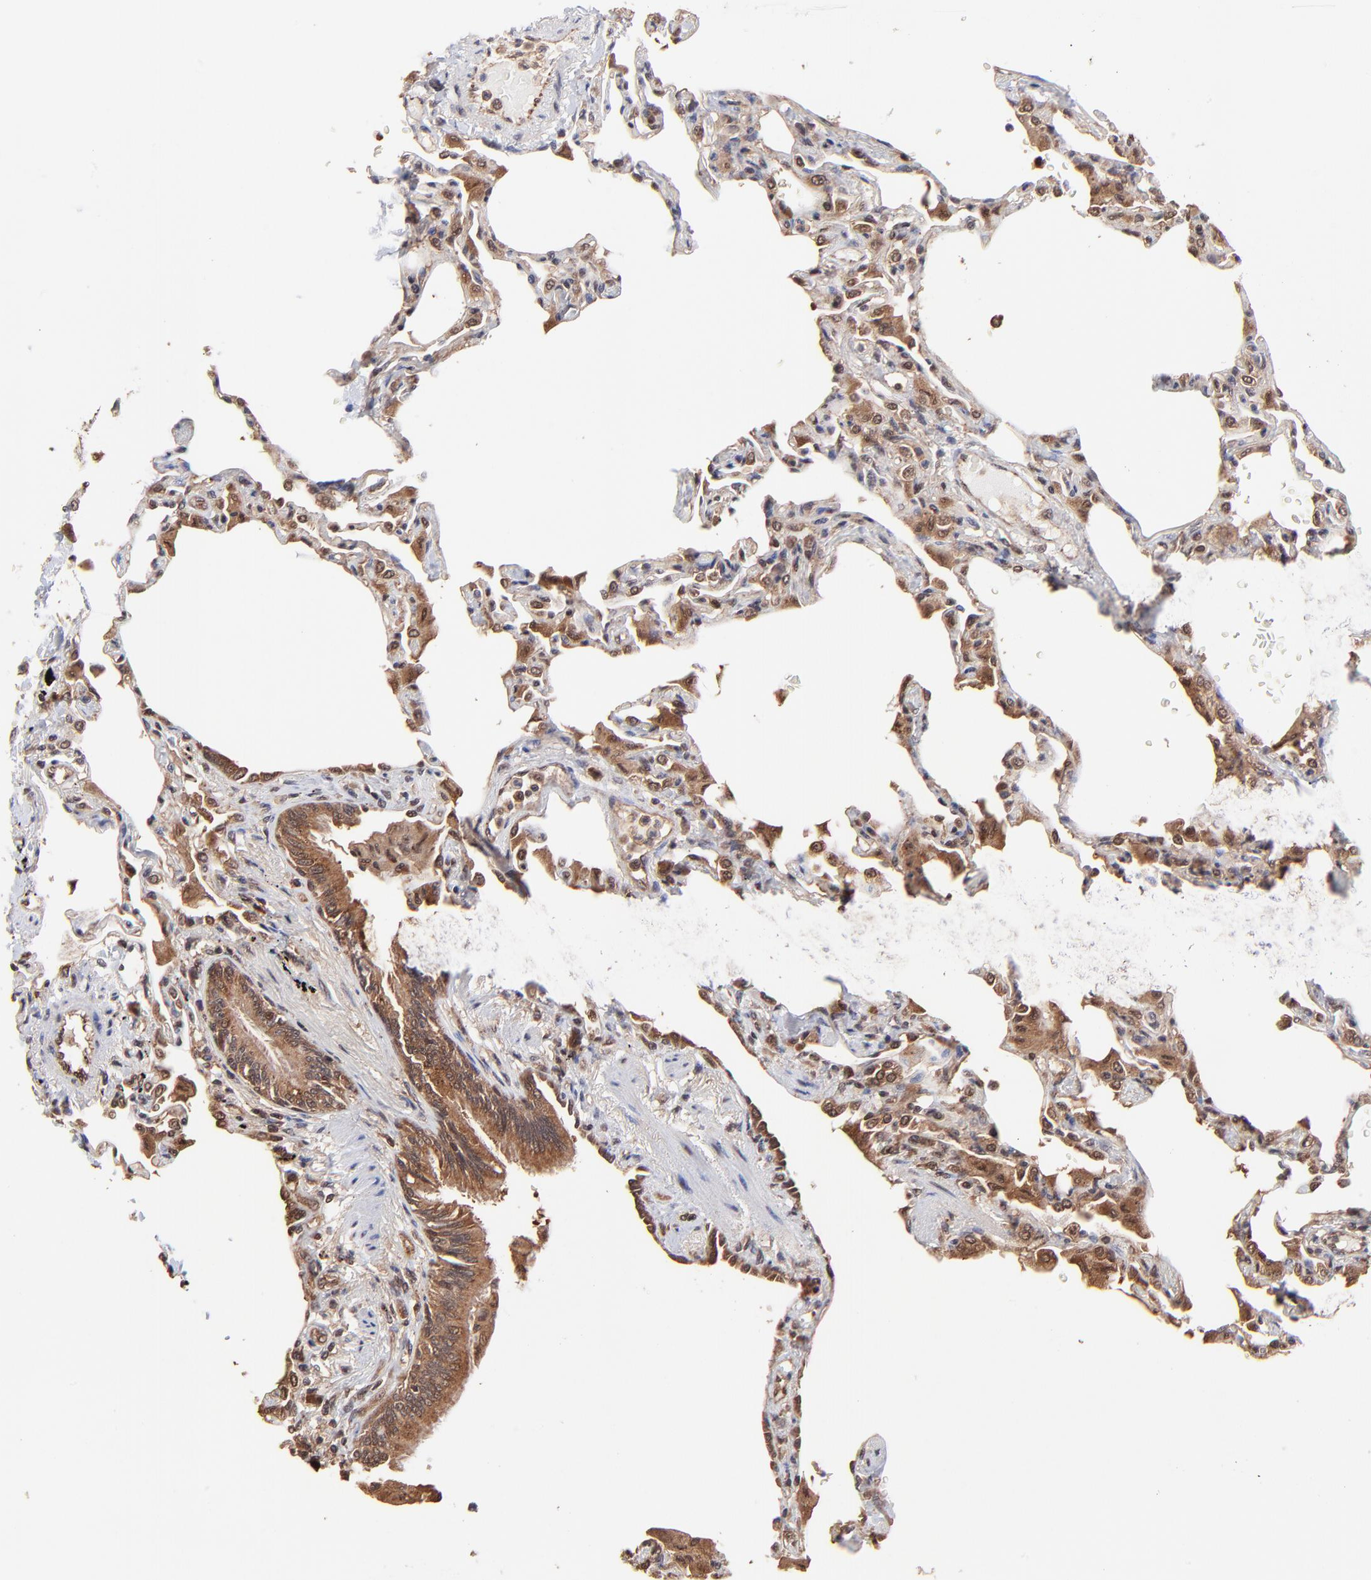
{"staining": {"intensity": "moderate", "quantity": ">75%", "location": "cytoplasmic/membranous"}, "tissue": "lung", "cell_type": "Alveolar cells", "image_type": "normal", "snomed": [{"axis": "morphology", "description": "Normal tissue, NOS"}, {"axis": "topography", "description": "Lung"}], "caption": "Immunohistochemical staining of normal human lung demonstrates medium levels of moderate cytoplasmic/membranous staining in approximately >75% of alveolar cells.", "gene": "PSMA6", "patient": {"sex": "female", "age": 49}}